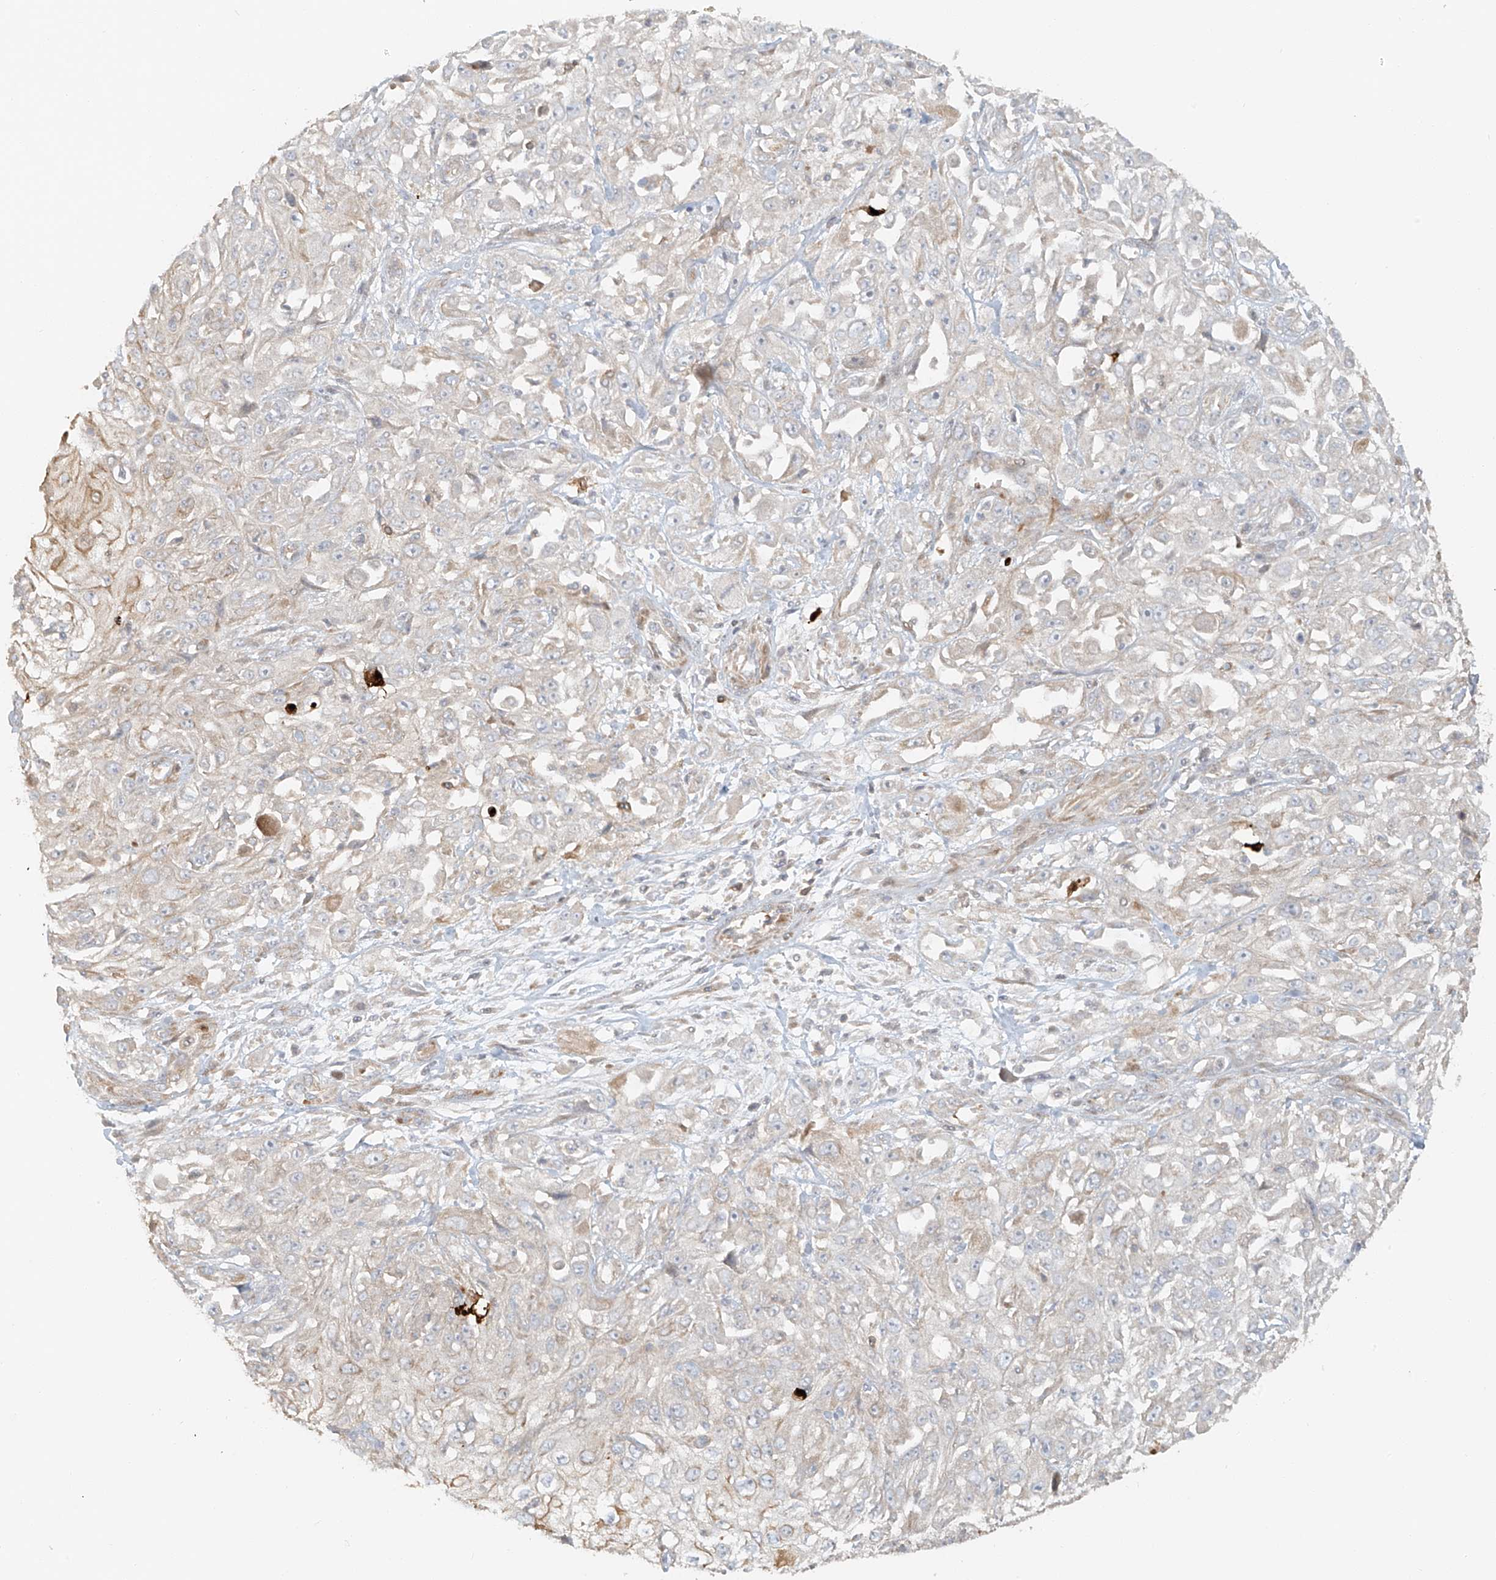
{"staining": {"intensity": "negative", "quantity": "none", "location": "none"}, "tissue": "skin cancer", "cell_type": "Tumor cells", "image_type": "cancer", "snomed": [{"axis": "morphology", "description": "Squamous cell carcinoma, NOS"}, {"axis": "morphology", "description": "Squamous cell carcinoma, metastatic, NOS"}, {"axis": "topography", "description": "Skin"}, {"axis": "topography", "description": "Lymph node"}], "caption": "An IHC micrograph of squamous cell carcinoma (skin) is shown. There is no staining in tumor cells of squamous cell carcinoma (skin).", "gene": "MIPEP", "patient": {"sex": "male", "age": 75}}